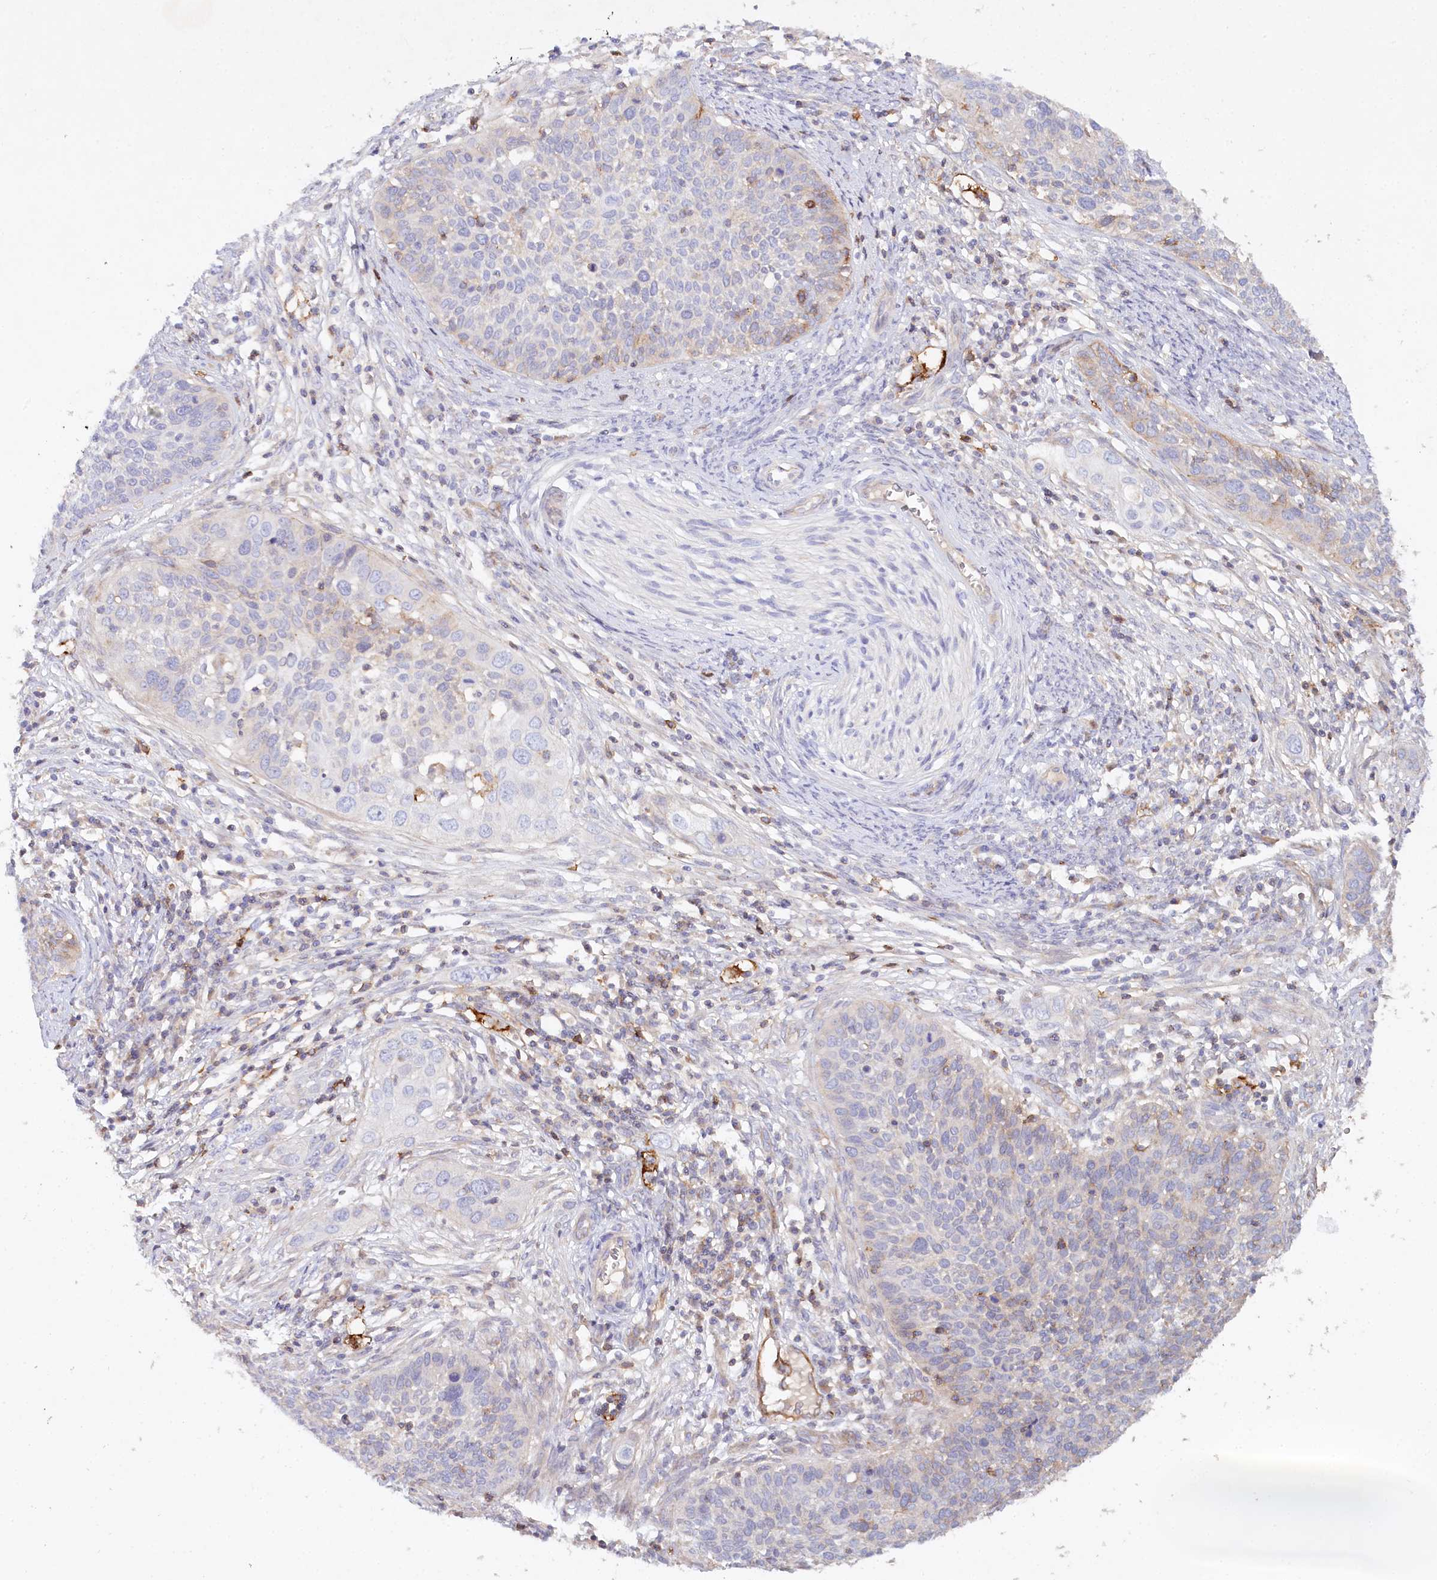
{"staining": {"intensity": "negative", "quantity": "none", "location": "none"}, "tissue": "cervical cancer", "cell_type": "Tumor cells", "image_type": "cancer", "snomed": [{"axis": "morphology", "description": "Squamous cell carcinoma, NOS"}, {"axis": "topography", "description": "Cervix"}], "caption": "A high-resolution image shows immunohistochemistry staining of cervical cancer (squamous cell carcinoma), which reveals no significant staining in tumor cells.", "gene": "RBP5", "patient": {"sex": "female", "age": 34}}